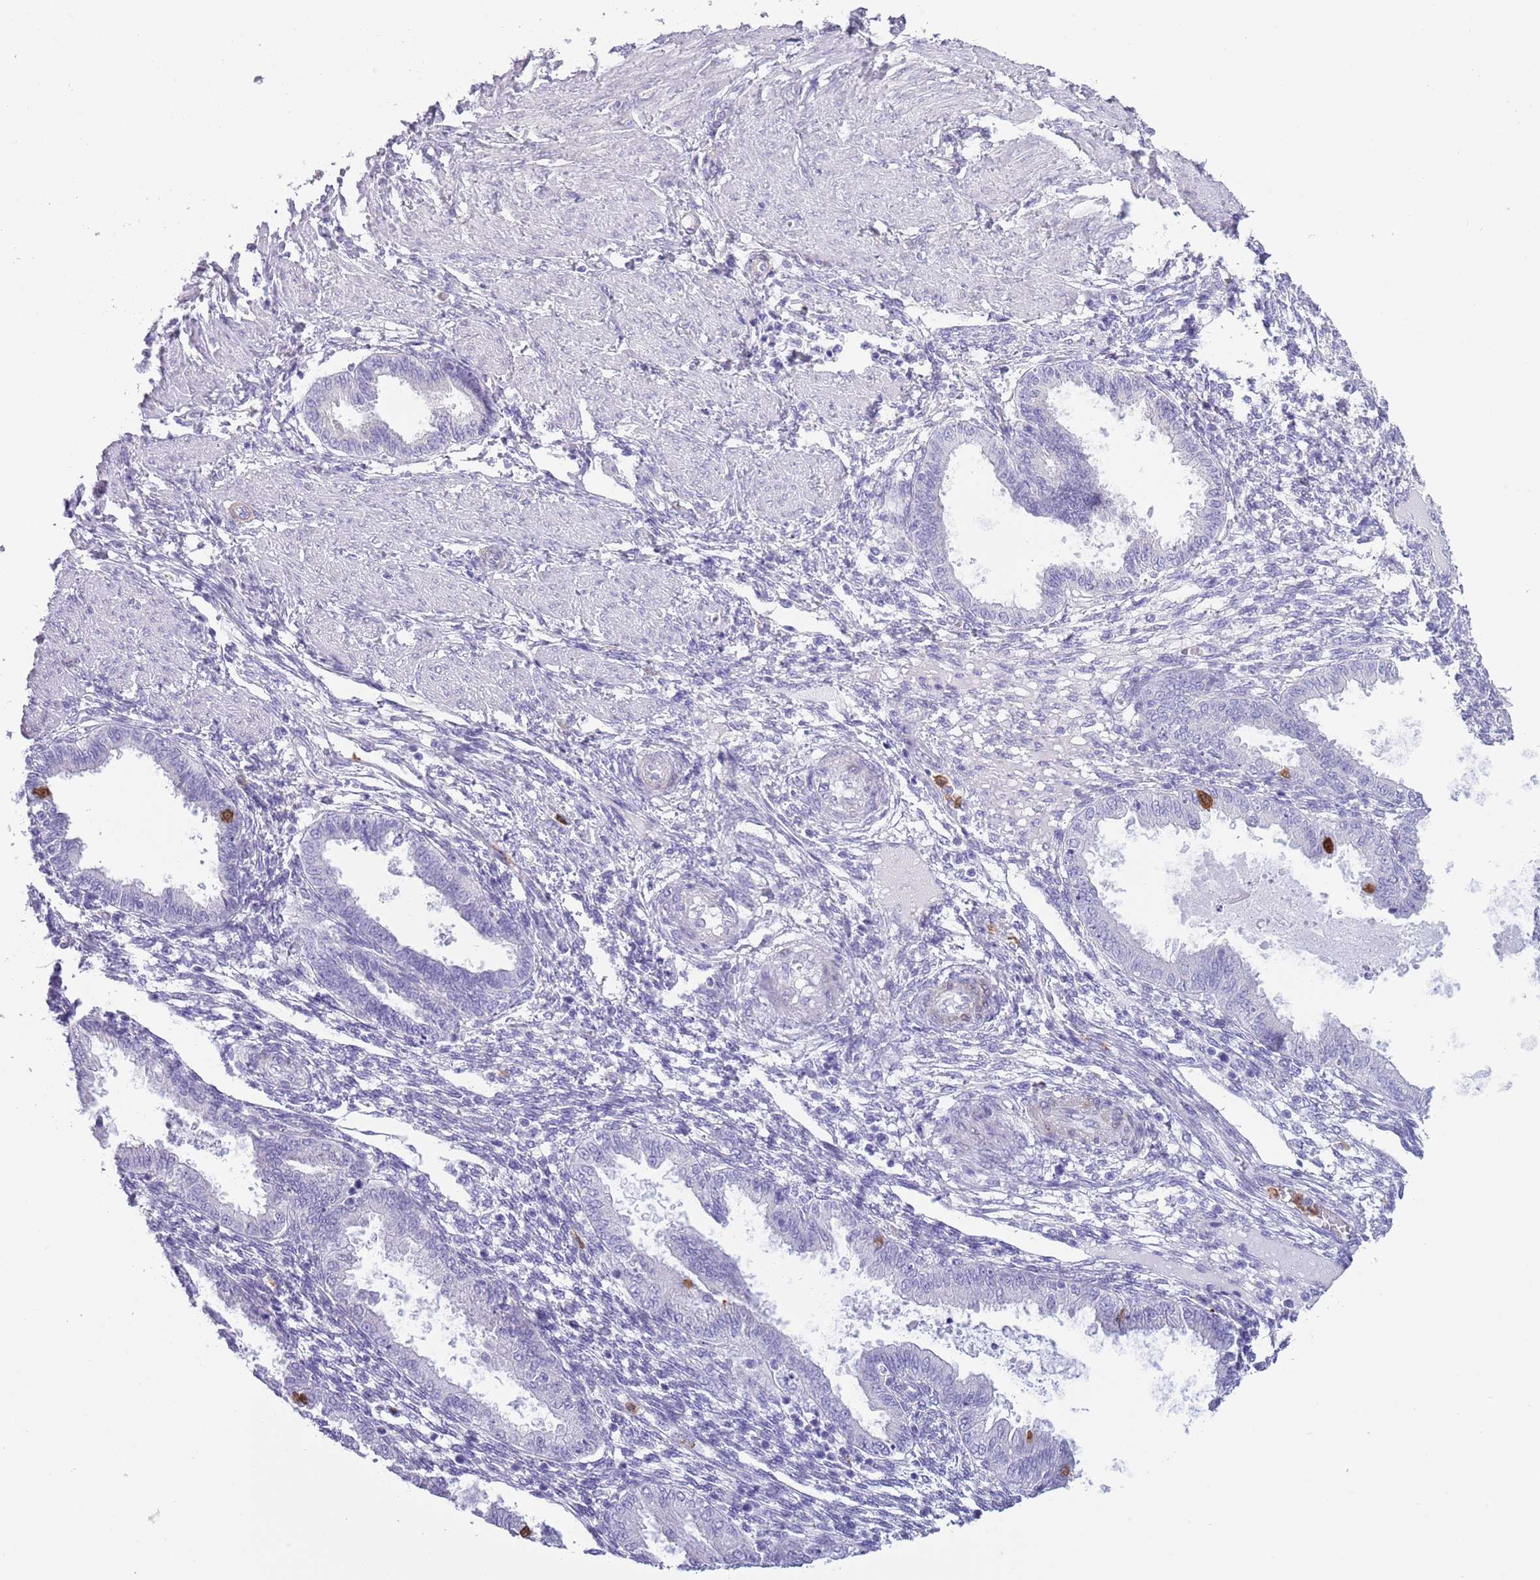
{"staining": {"intensity": "negative", "quantity": "none", "location": "none"}, "tissue": "endometrium", "cell_type": "Cells in endometrial stroma", "image_type": "normal", "snomed": [{"axis": "morphology", "description": "Normal tissue, NOS"}, {"axis": "topography", "description": "Endometrium"}], "caption": "Histopathology image shows no protein expression in cells in endometrial stroma of normal endometrium.", "gene": "ZFP2", "patient": {"sex": "female", "age": 33}}